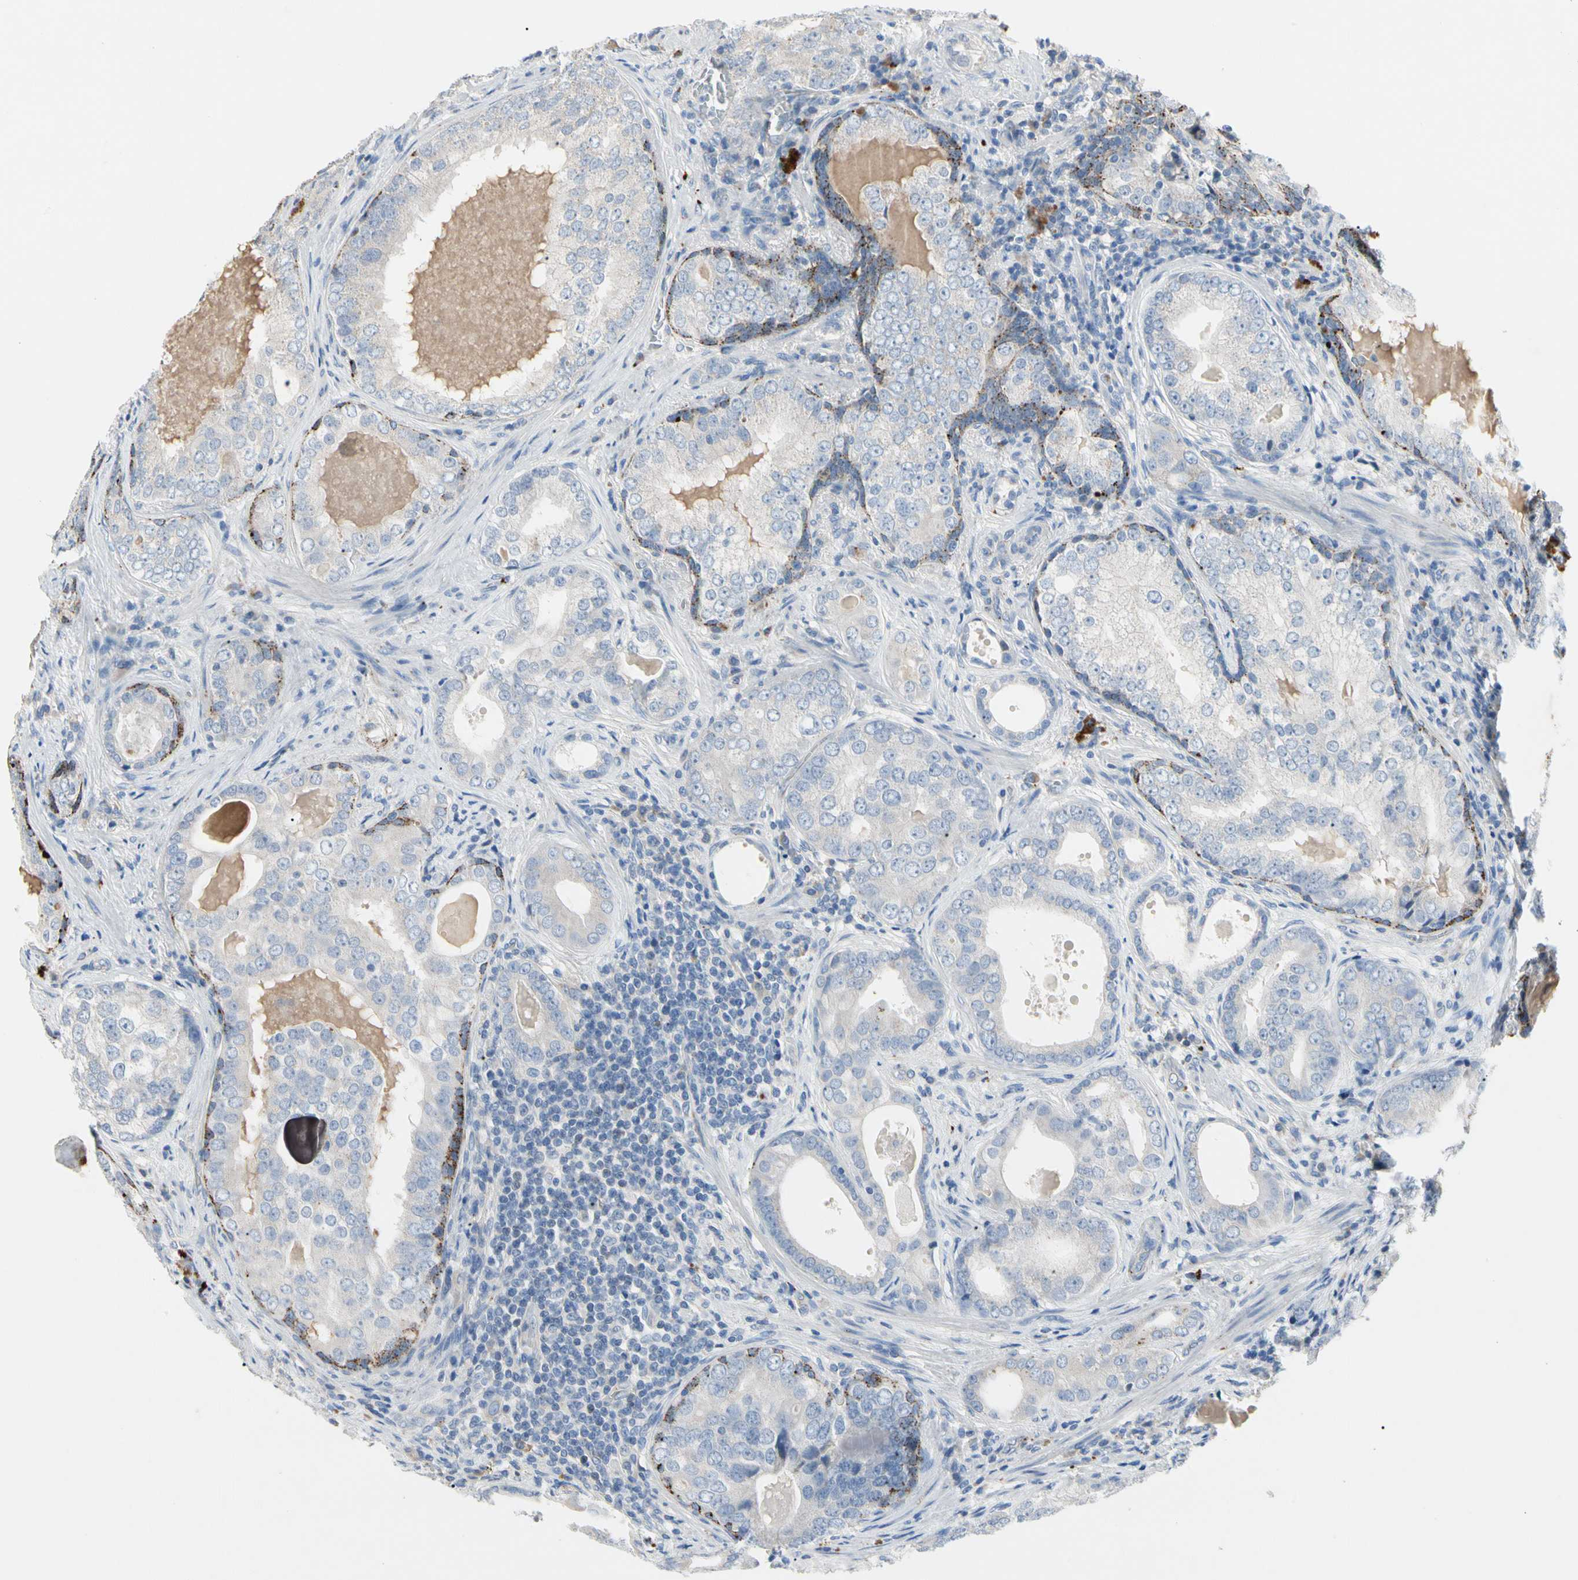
{"staining": {"intensity": "negative", "quantity": "none", "location": "none"}, "tissue": "prostate cancer", "cell_type": "Tumor cells", "image_type": "cancer", "snomed": [{"axis": "morphology", "description": "Adenocarcinoma, High grade"}, {"axis": "topography", "description": "Prostate"}], "caption": "Tumor cells show no significant positivity in prostate cancer.", "gene": "RETSAT", "patient": {"sex": "male", "age": 66}}